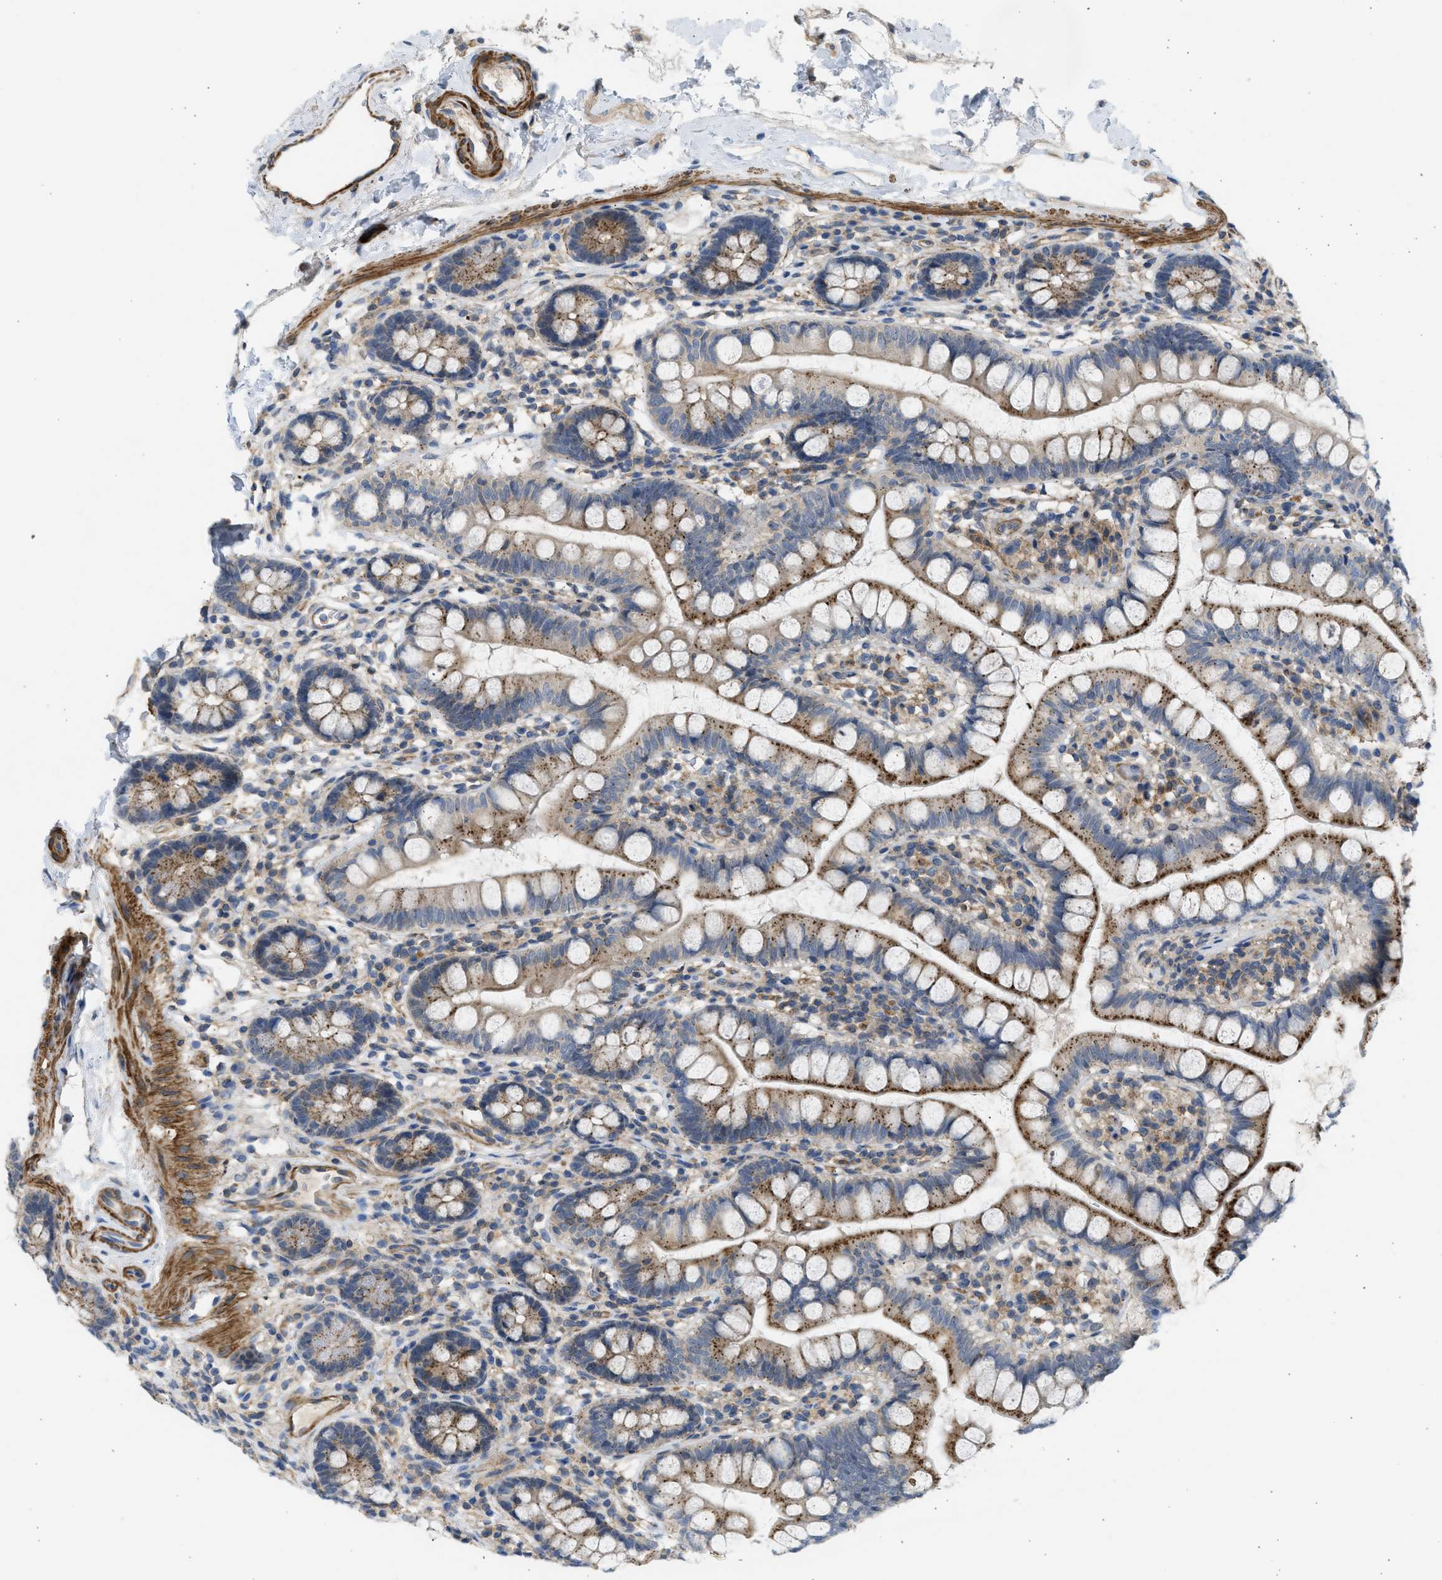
{"staining": {"intensity": "moderate", "quantity": ">75%", "location": "cytoplasmic/membranous"}, "tissue": "small intestine", "cell_type": "Glandular cells", "image_type": "normal", "snomed": [{"axis": "morphology", "description": "Normal tissue, NOS"}, {"axis": "topography", "description": "Small intestine"}], "caption": "Small intestine stained for a protein reveals moderate cytoplasmic/membranous positivity in glandular cells. (DAB (3,3'-diaminobenzidine) = brown stain, brightfield microscopy at high magnification).", "gene": "PCNX3", "patient": {"sex": "female", "age": 84}}